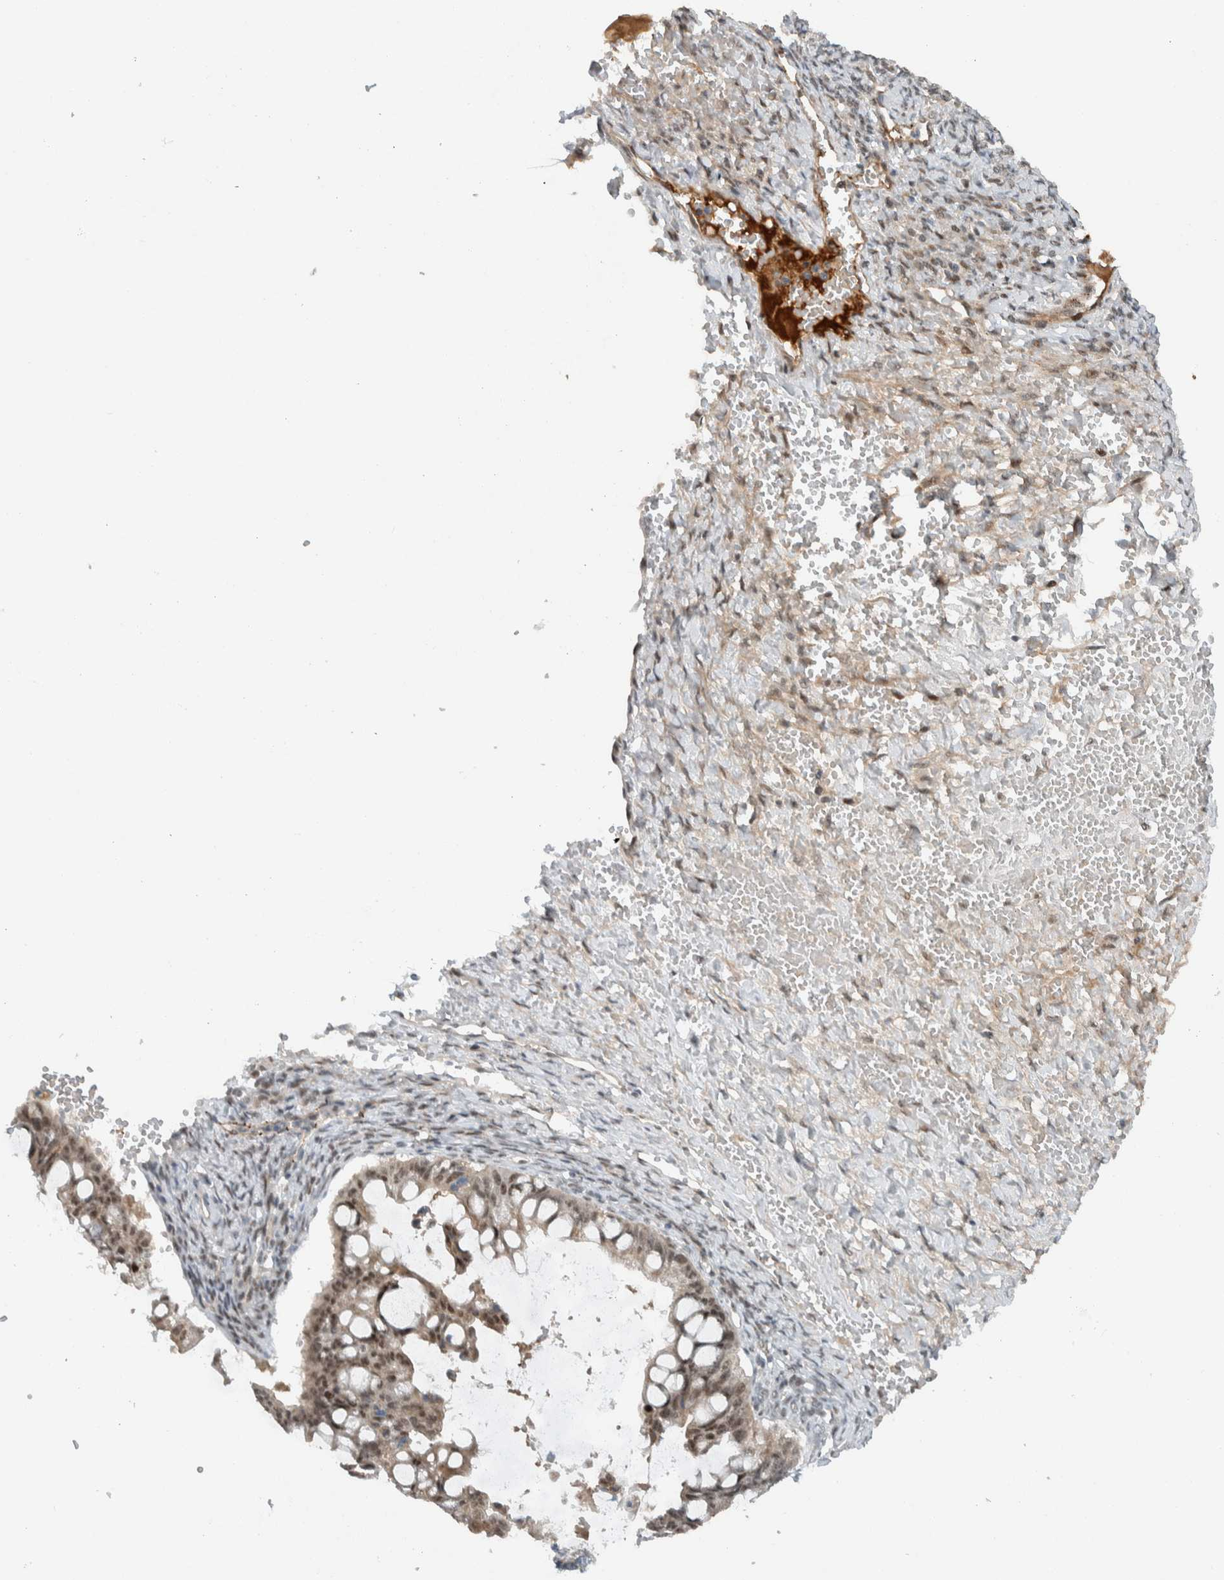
{"staining": {"intensity": "moderate", "quantity": ">75%", "location": "nuclear"}, "tissue": "ovarian cancer", "cell_type": "Tumor cells", "image_type": "cancer", "snomed": [{"axis": "morphology", "description": "Cystadenocarcinoma, mucinous, NOS"}, {"axis": "topography", "description": "Ovary"}], "caption": "Ovarian cancer tissue displays moderate nuclear staining in approximately >75% of tumor cells", "gene": "ZFP91", "patient": {"sex": "female", "age": 73}}